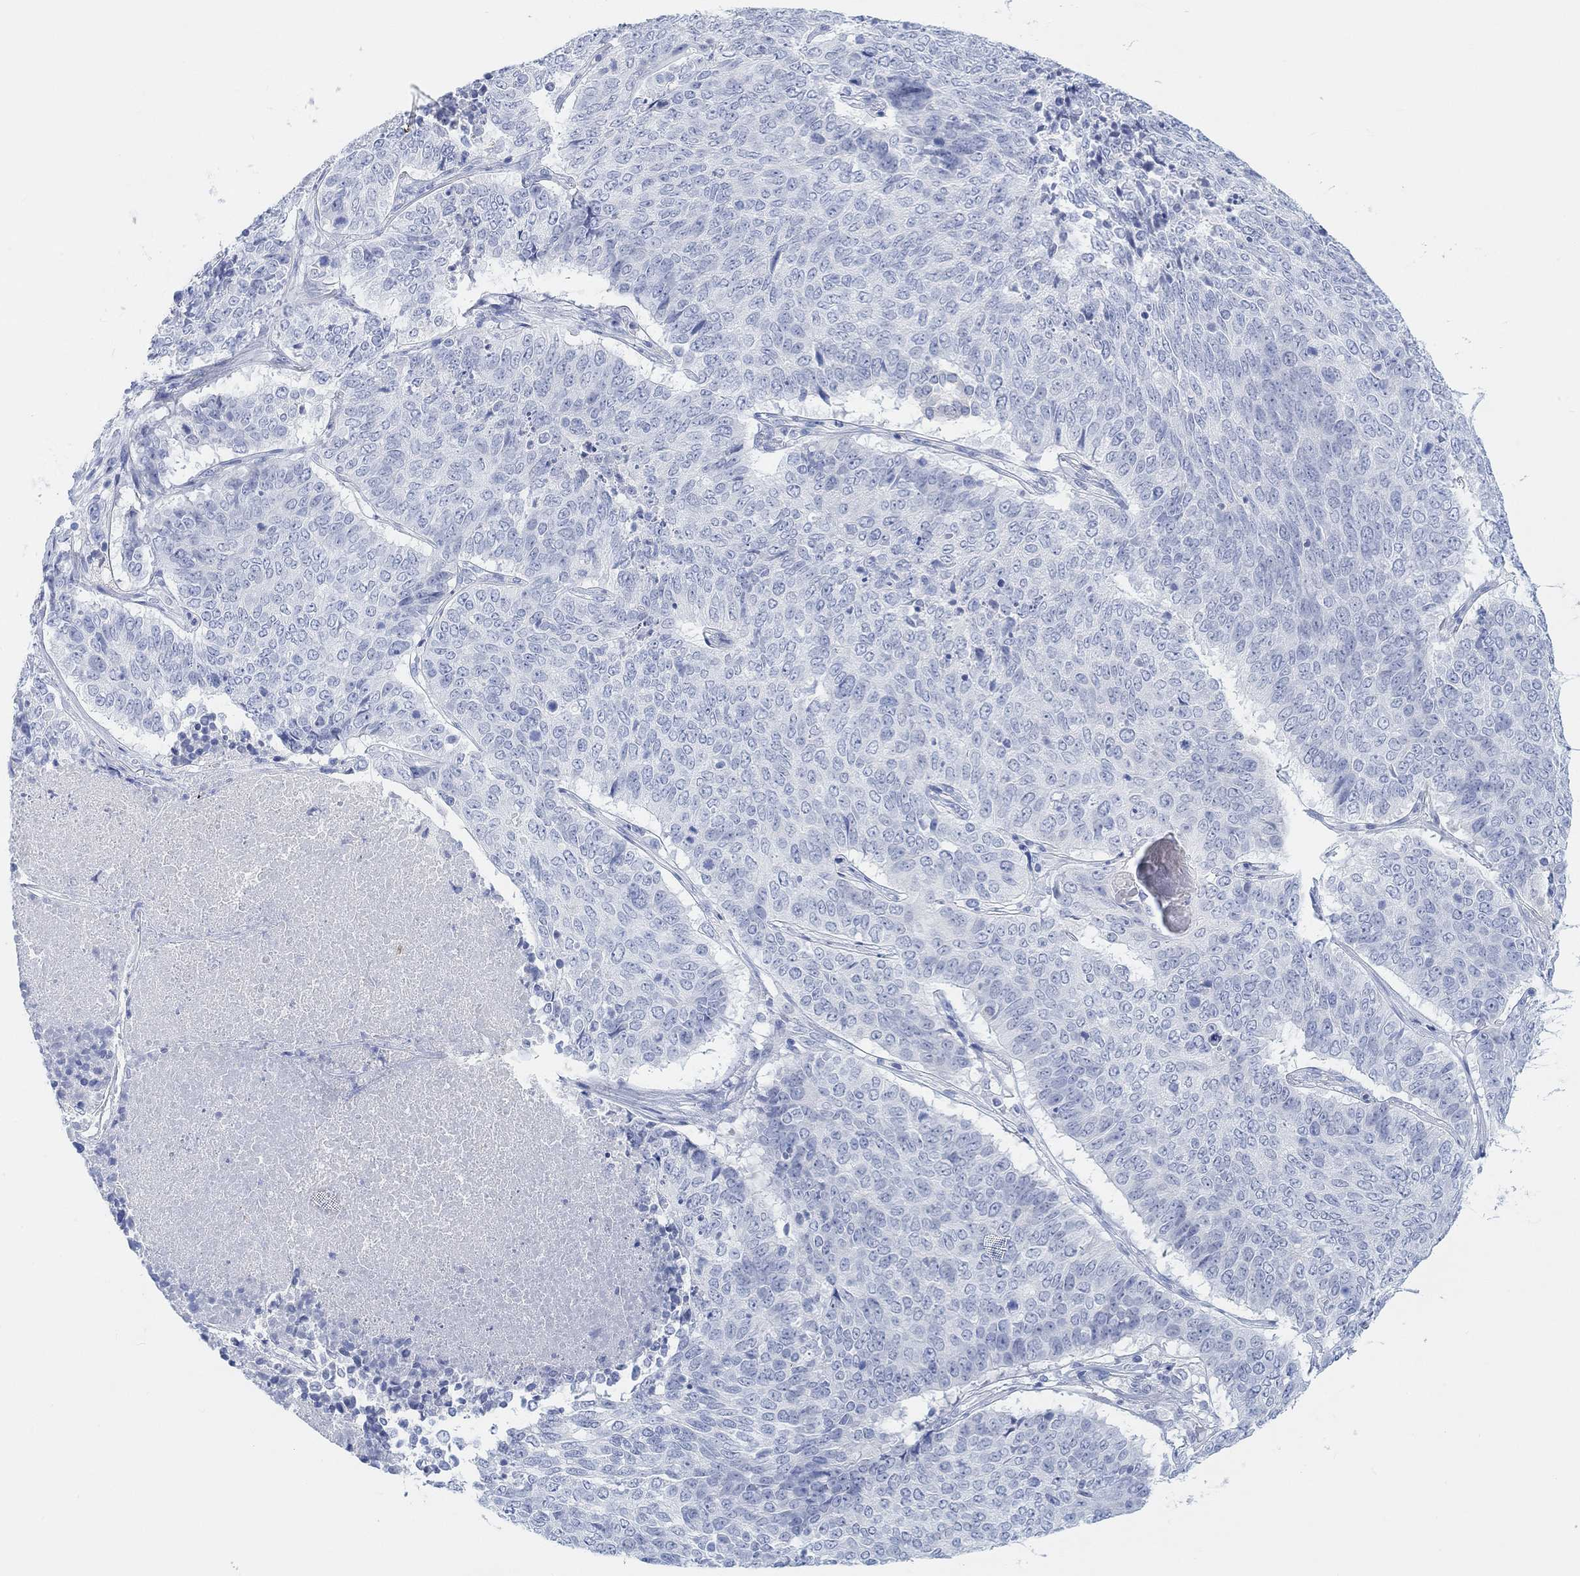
{"staining": {"intensity": "negative", "quantity": "none", "location": "none"}, "tissue": "lung cancer", "cell_type": "Tumor cells", "image_type": "cancer", "snomed": [{"axis": "morphology", "description": "Squamous cell carcinoma, NOS"}, {"axis": "topography", "description": "Lung"}], "caption": "IHC of lung cancer (squamous cell carcinoma) reveals no staining in tumor cells. The staining was performed using DAB (3,3'-diaminobenzidine) to visualize the protein expression in brown, while the nuclei were stained in blue with hematoxylin (Magnification: 20x).", "gene": "ENO4", "patient": {"sex": "male", "age": 64}}